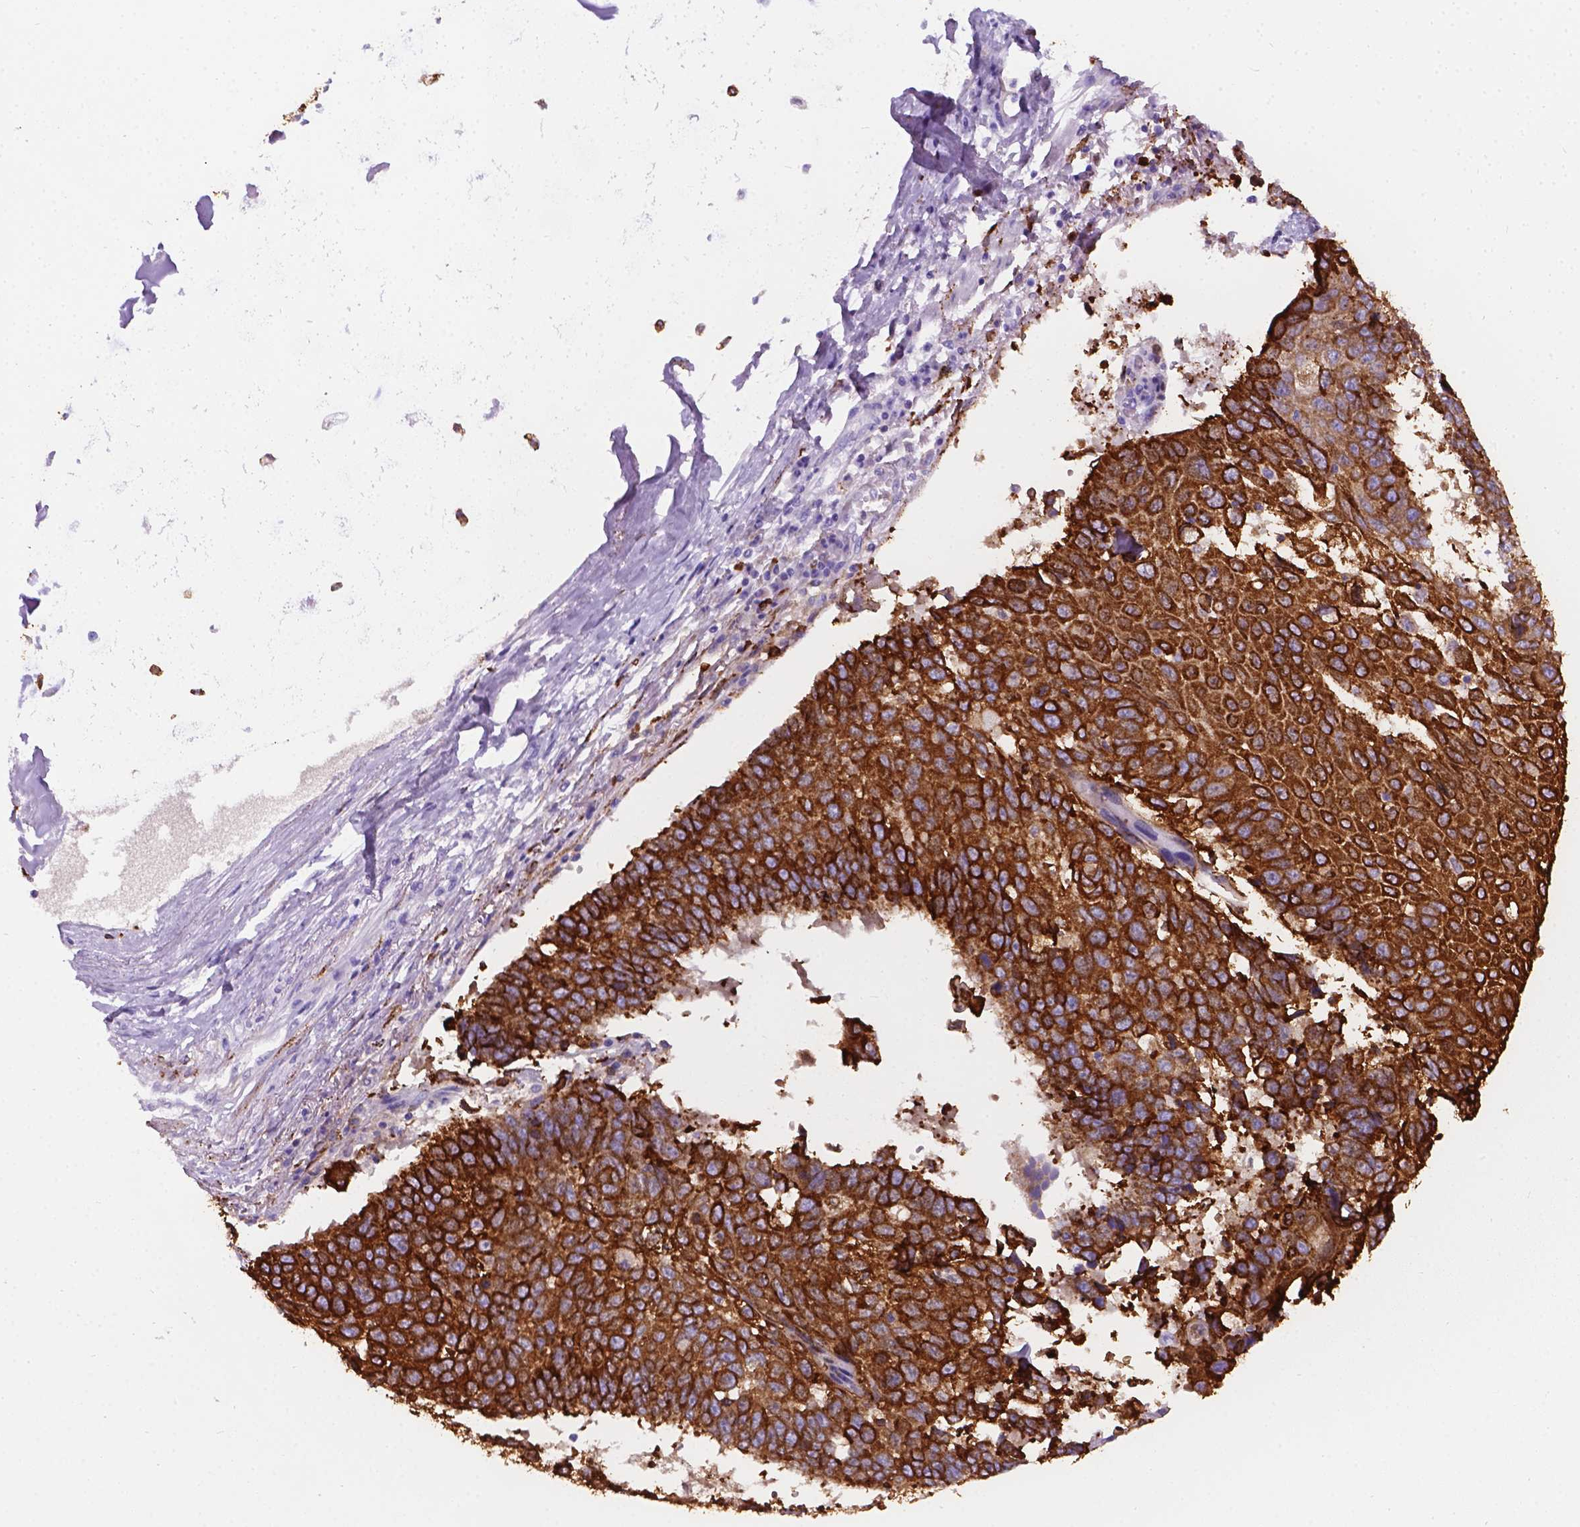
{"staining": {"intensity": "strong", "quantity": ">75%", "location": "cytoplasmic/membranous"}, "tissue": "lung cancer", "cell_type": "Tumor cells", "image_type": "cancer", "snomed": [{"axis": "morphology", "description": "Squamous cell carcinoma, NOS"}, {"axis": "topography", "description": "Lung"}], "caption": "IHC of human lung squamous cell carcinoma reveals high levels of strong cytoplasmic/membranous positivity in approximately >75% of tumor cells.", "gene": "MACF1", "patient": {"sex": "male", "age": 73}}